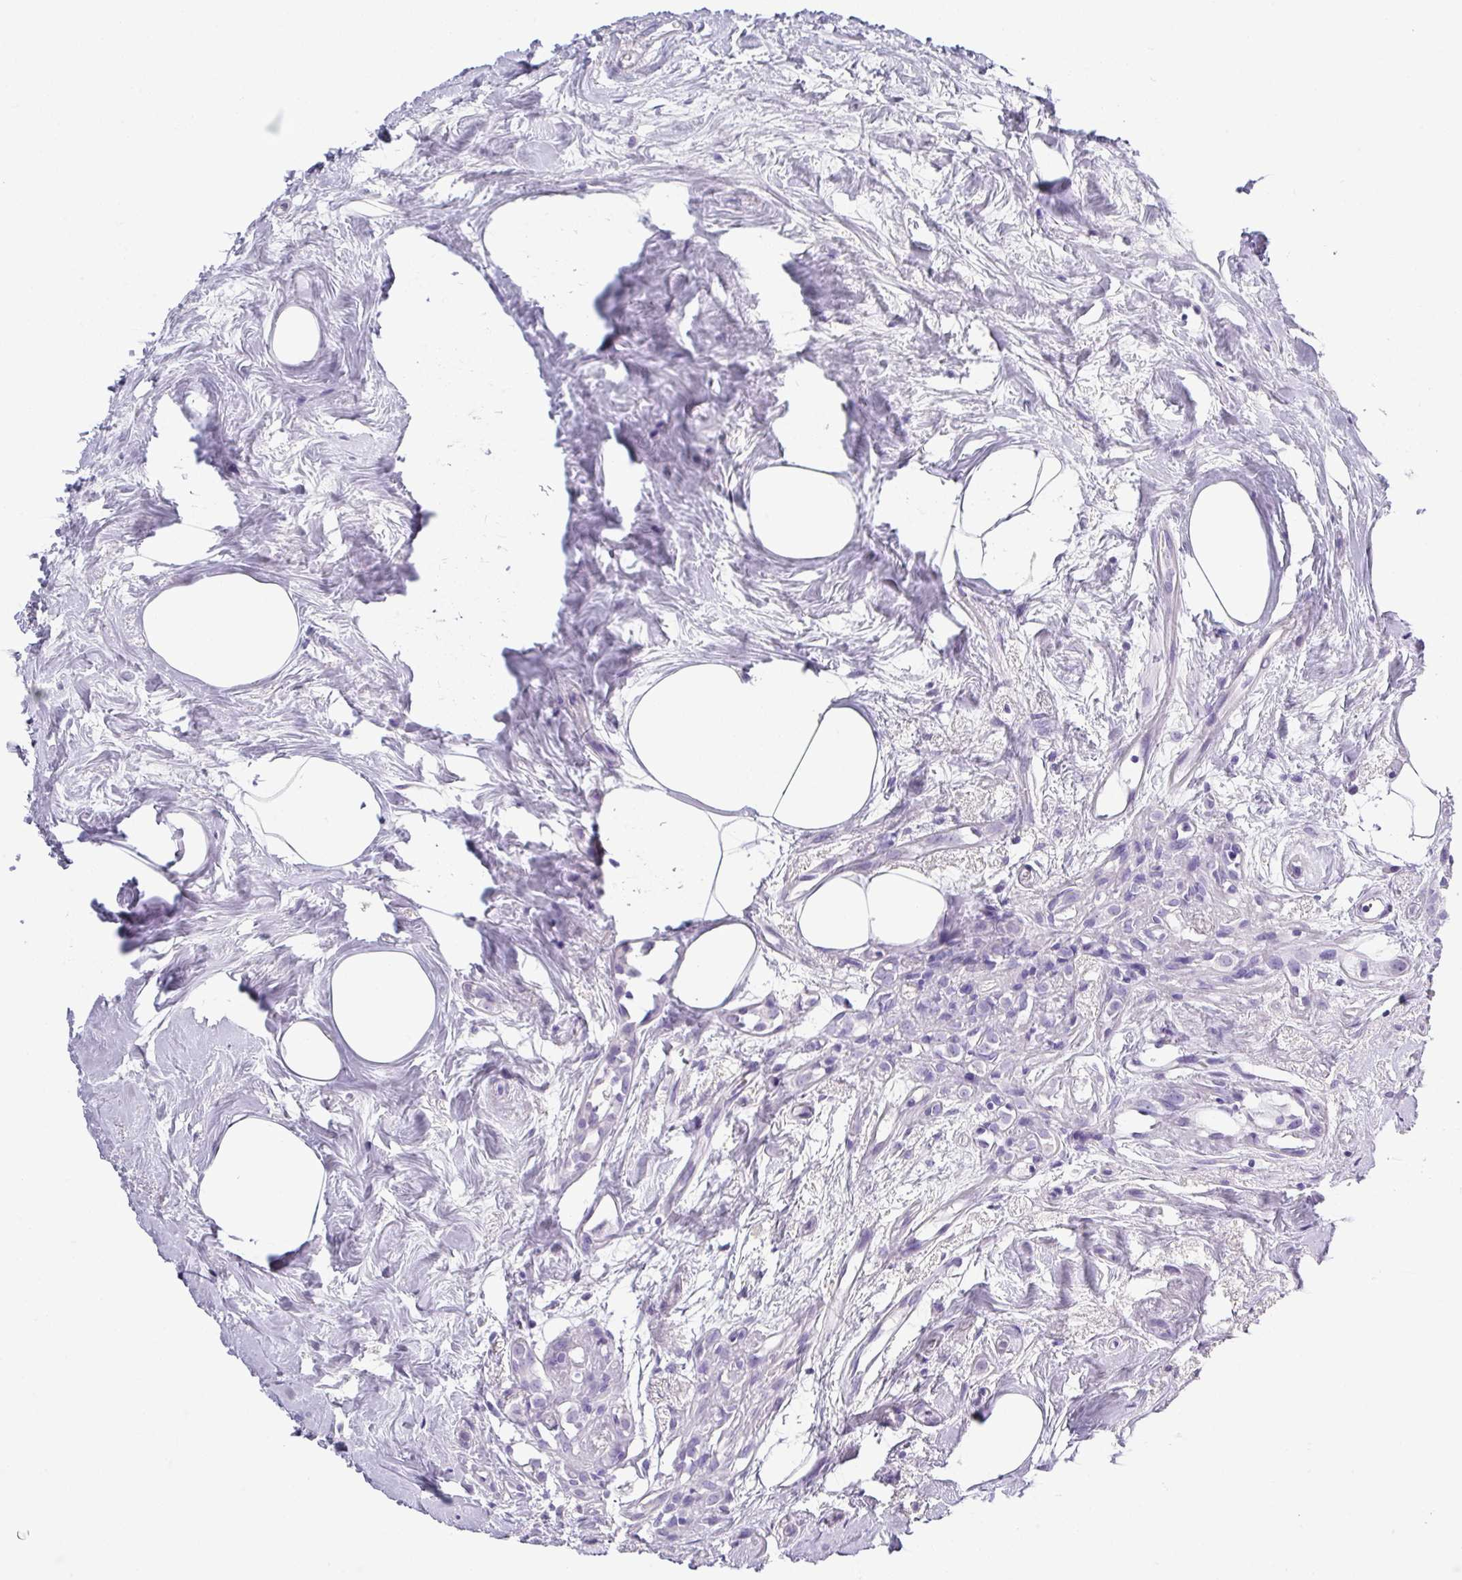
{"staining": {"intensity": "negative", "quantity": "none", "location": "none"}, "tissue": "breast cancer", "cell_type": "Tumor cells", "image_type": "cancer", "snomed": [{"axis": "morphology", "description": "Carcinoma, NOS"}, {"axis": "topography", "description": "Breast"}], "caption": "Tumor cells are negative for brown protein staining in carcinoma (breast). (Brightfield microscopy of DAB immunohistochemistry at high magnification).", "gene": "ZG16", "patient": {"sex": "female", "age": 60}}